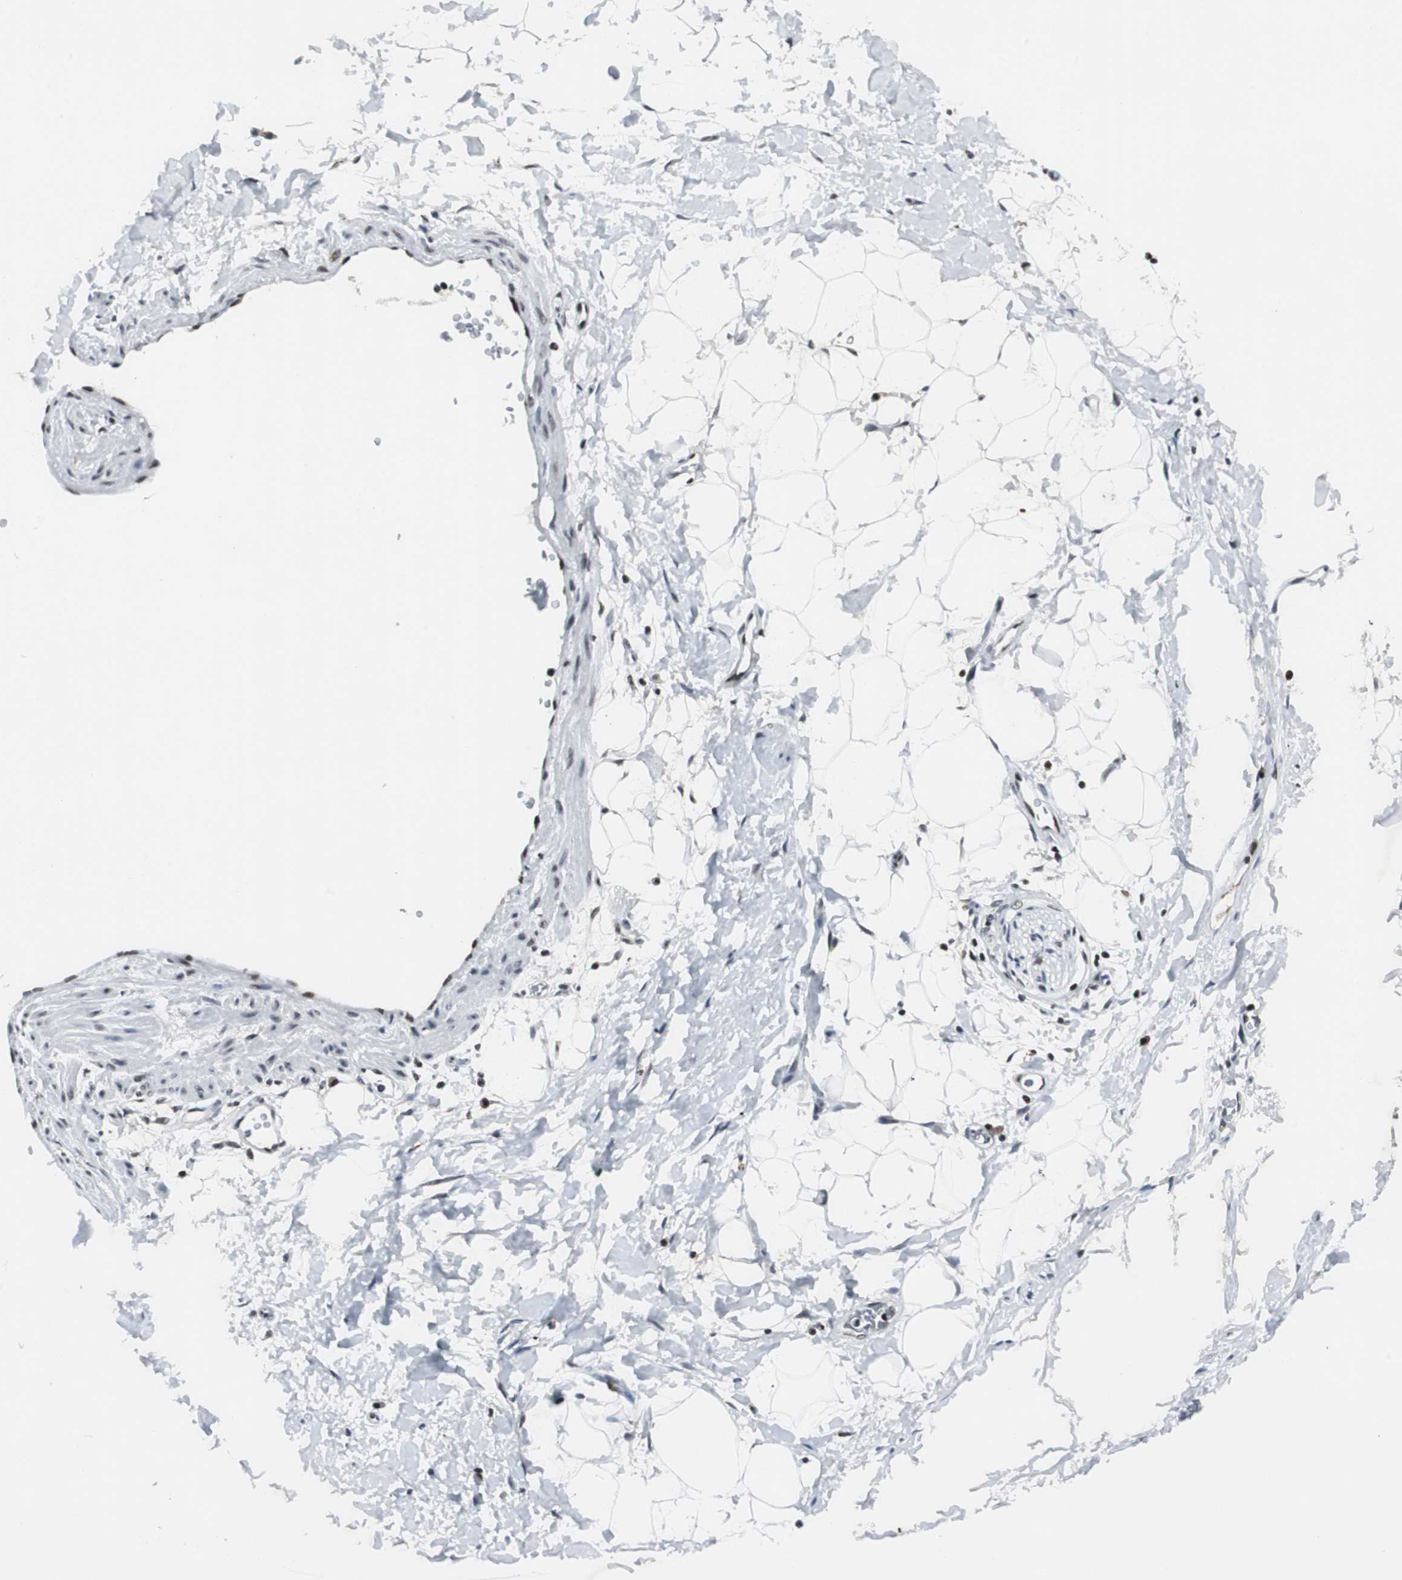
{"staining": {"intensity": "moderate", "quantity": ">75%", "location": "nuclear"}, "tissue": "adipose tissue", "cell_type": "Adipocytes", "image_type": "normal", "snomed": [{"axis": "morphology", "description": "Normal tissue, NOS"}, {"axis": "topography", "description": "Soft tissue"}], "caption": "Brown immunohistochemical staining in benign adipose tissue reveals moderate nuclear expression in approximately >75% of adipocytes. Nuclei are stained in blue.", "gene": "RAD9A", "patient": {"sex": "male", "age": 72}}